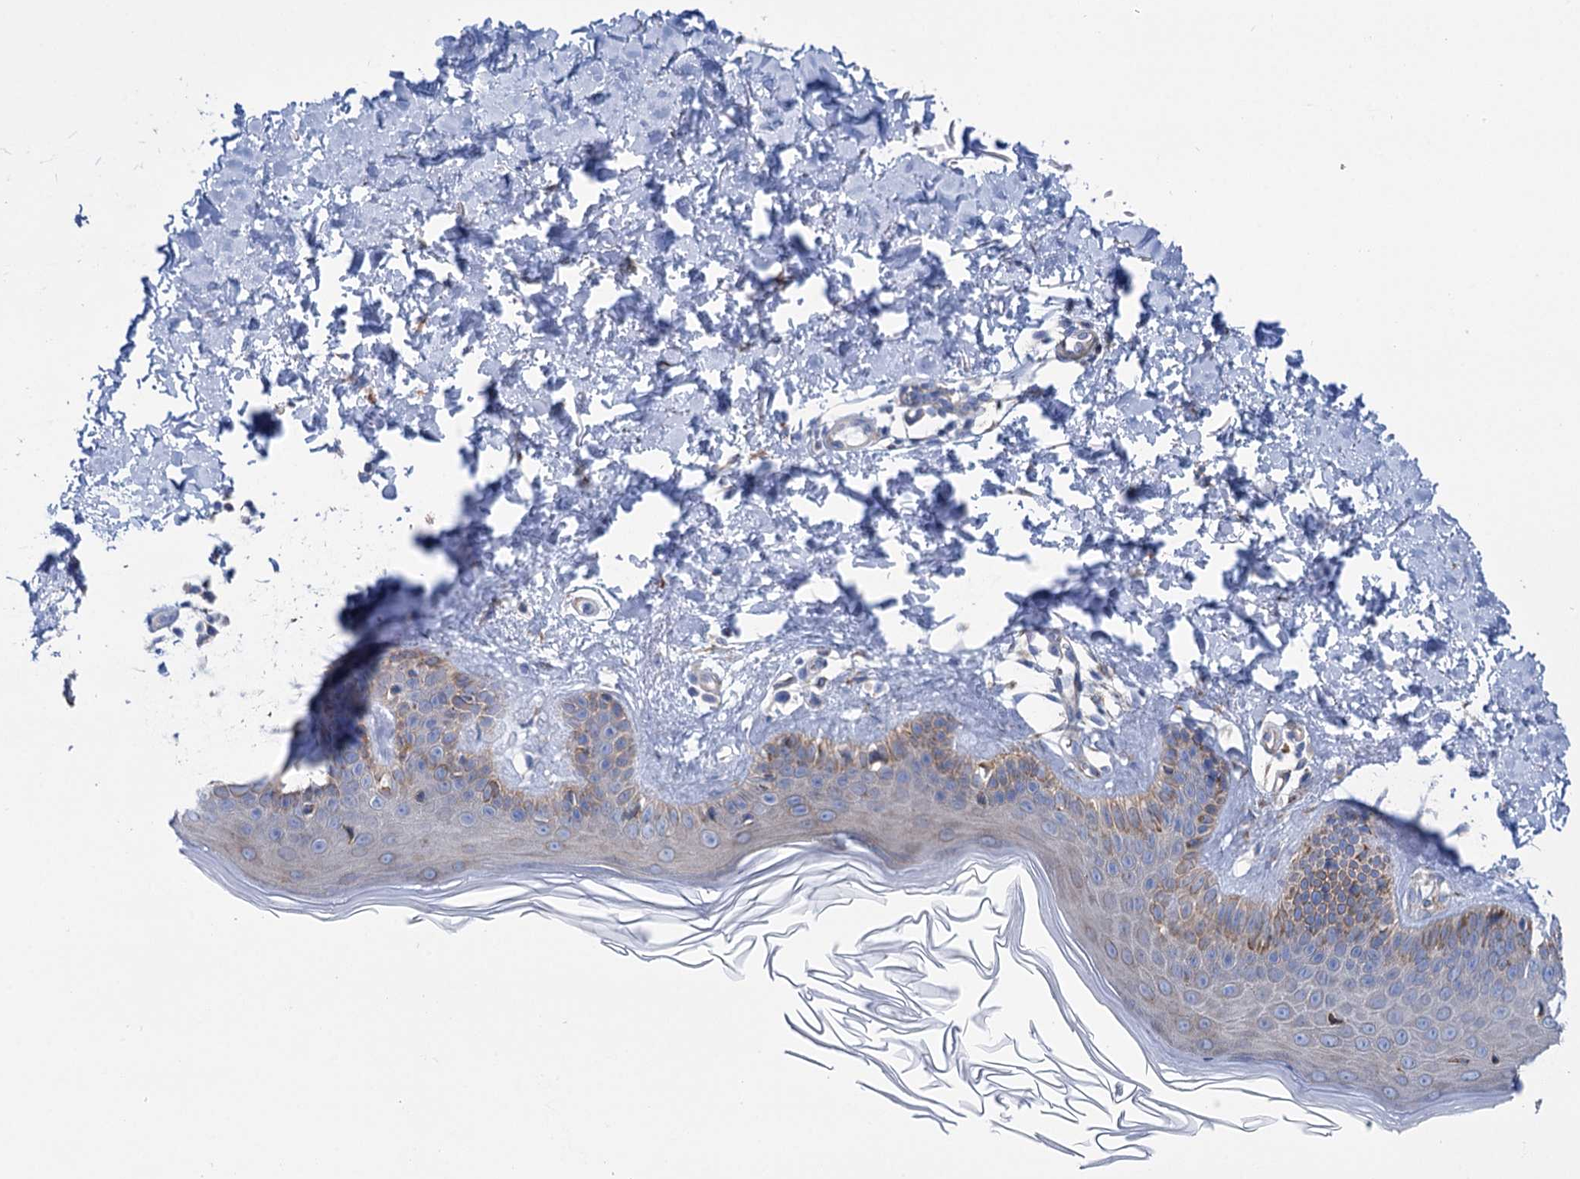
{"staining": {"intensity": "negative", "quantity": "none", "location": "none"}, "tissue": "skin", "cell_type": "Fibroblasts", "image_type": "normal", "snomed": [{"axis": "morphology", "description": "Normal tissue, NOS"}, {"axis": "topography", "description": "Skin"}], "caption": "Immunohistochemistry (IHC) micrograph of benign skin: skin stained with DAB (3,3'-diaminobenzidine) exhibits no significant protein staining in fibroblasts.", "gene": "SHE", "patient": {"sex": "male", "age": 52}}